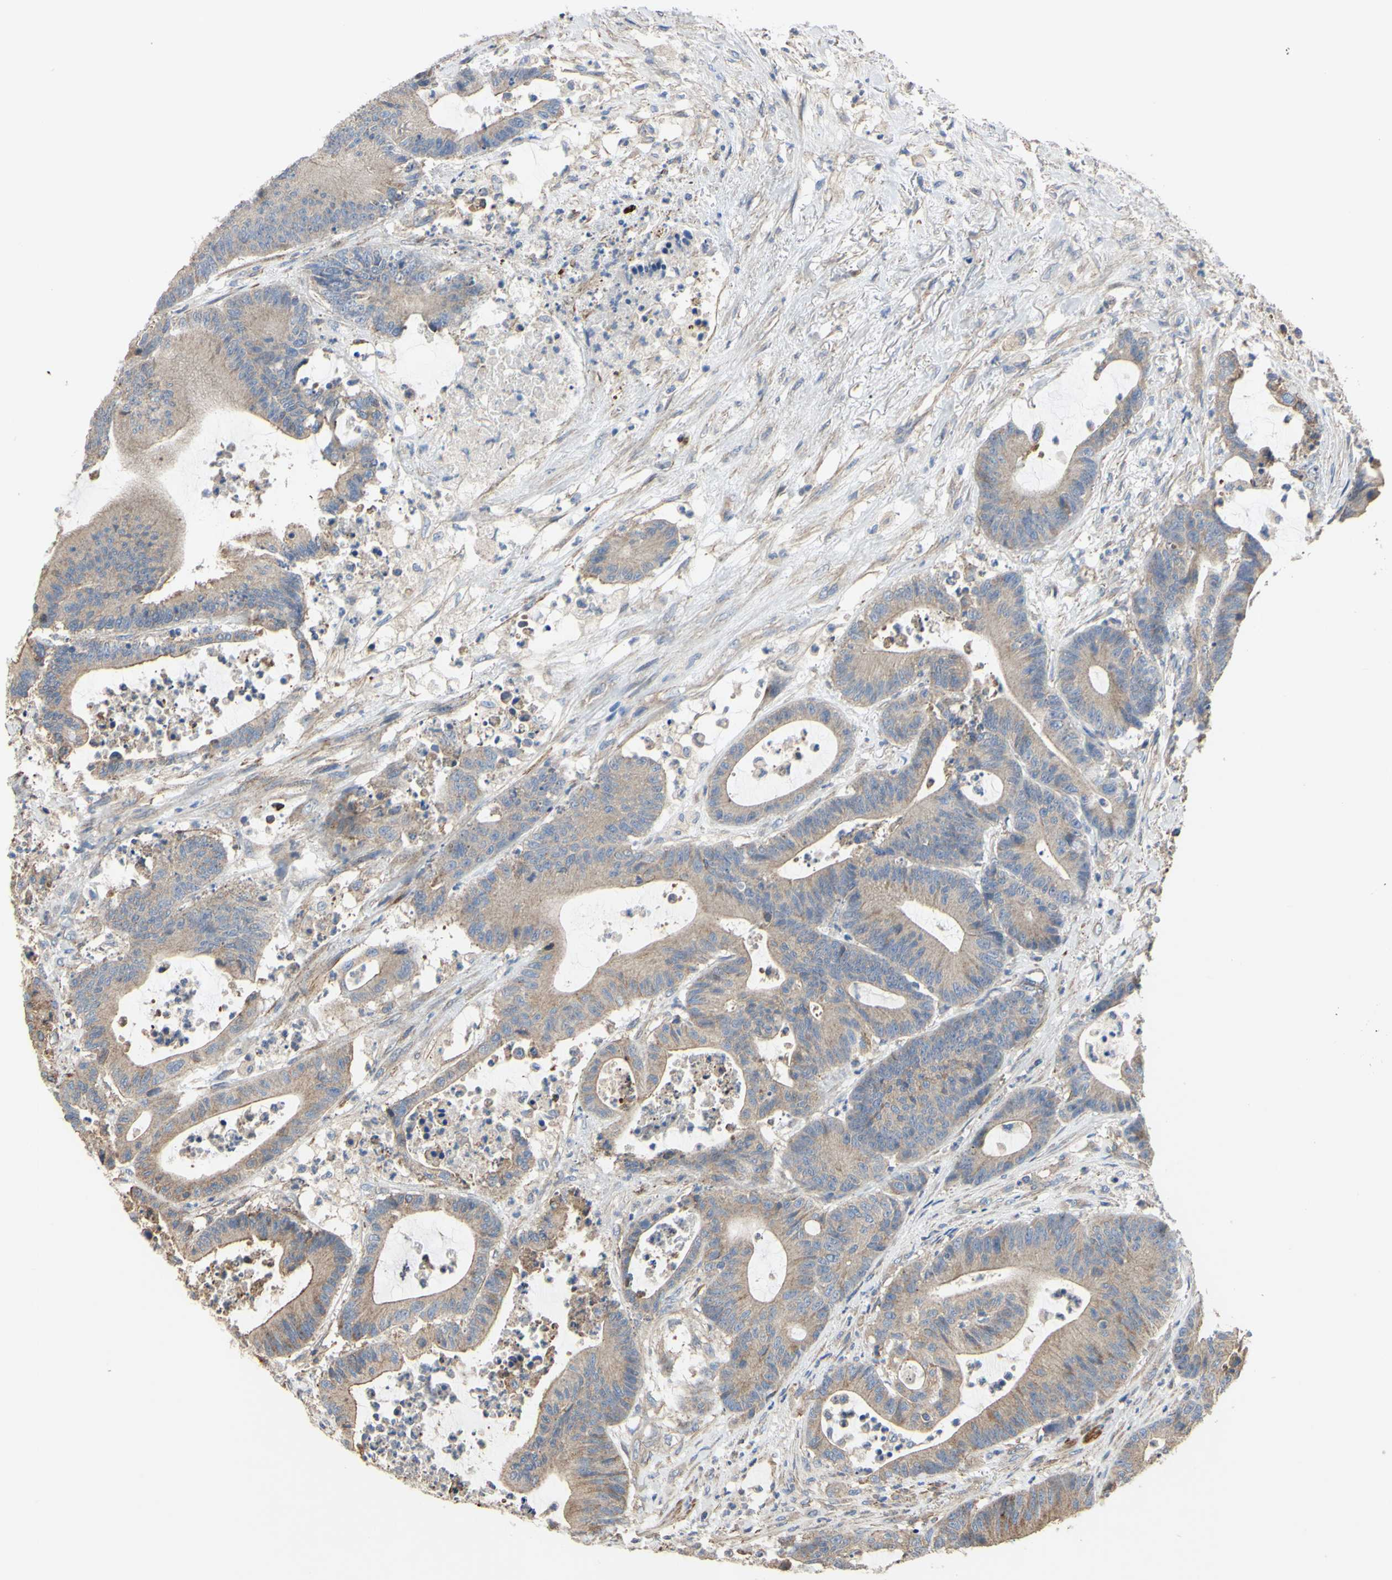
{"staining": {"intensity": "moderate", "quantity": ">75%", "location": "cytoplasmic/membranous"}, "tissue": "colorectal cancer", "cell_type": "Tumor cells", "image_type": "cancer", "snomed": [{"axis": "morphology", "description": "Adenocarcinoma, NOS"}, {"axis": "topography", "description": "Colon"}], "caption": "Colorectal cancer (adenocarcinoma) stained with immunohistochemistry (IHC) displays moderate cytoplasmic/membranous expression in about >75% of tumor cells.", "gene": "BECN1", "patient": {"sex": "female", "age": 84}}